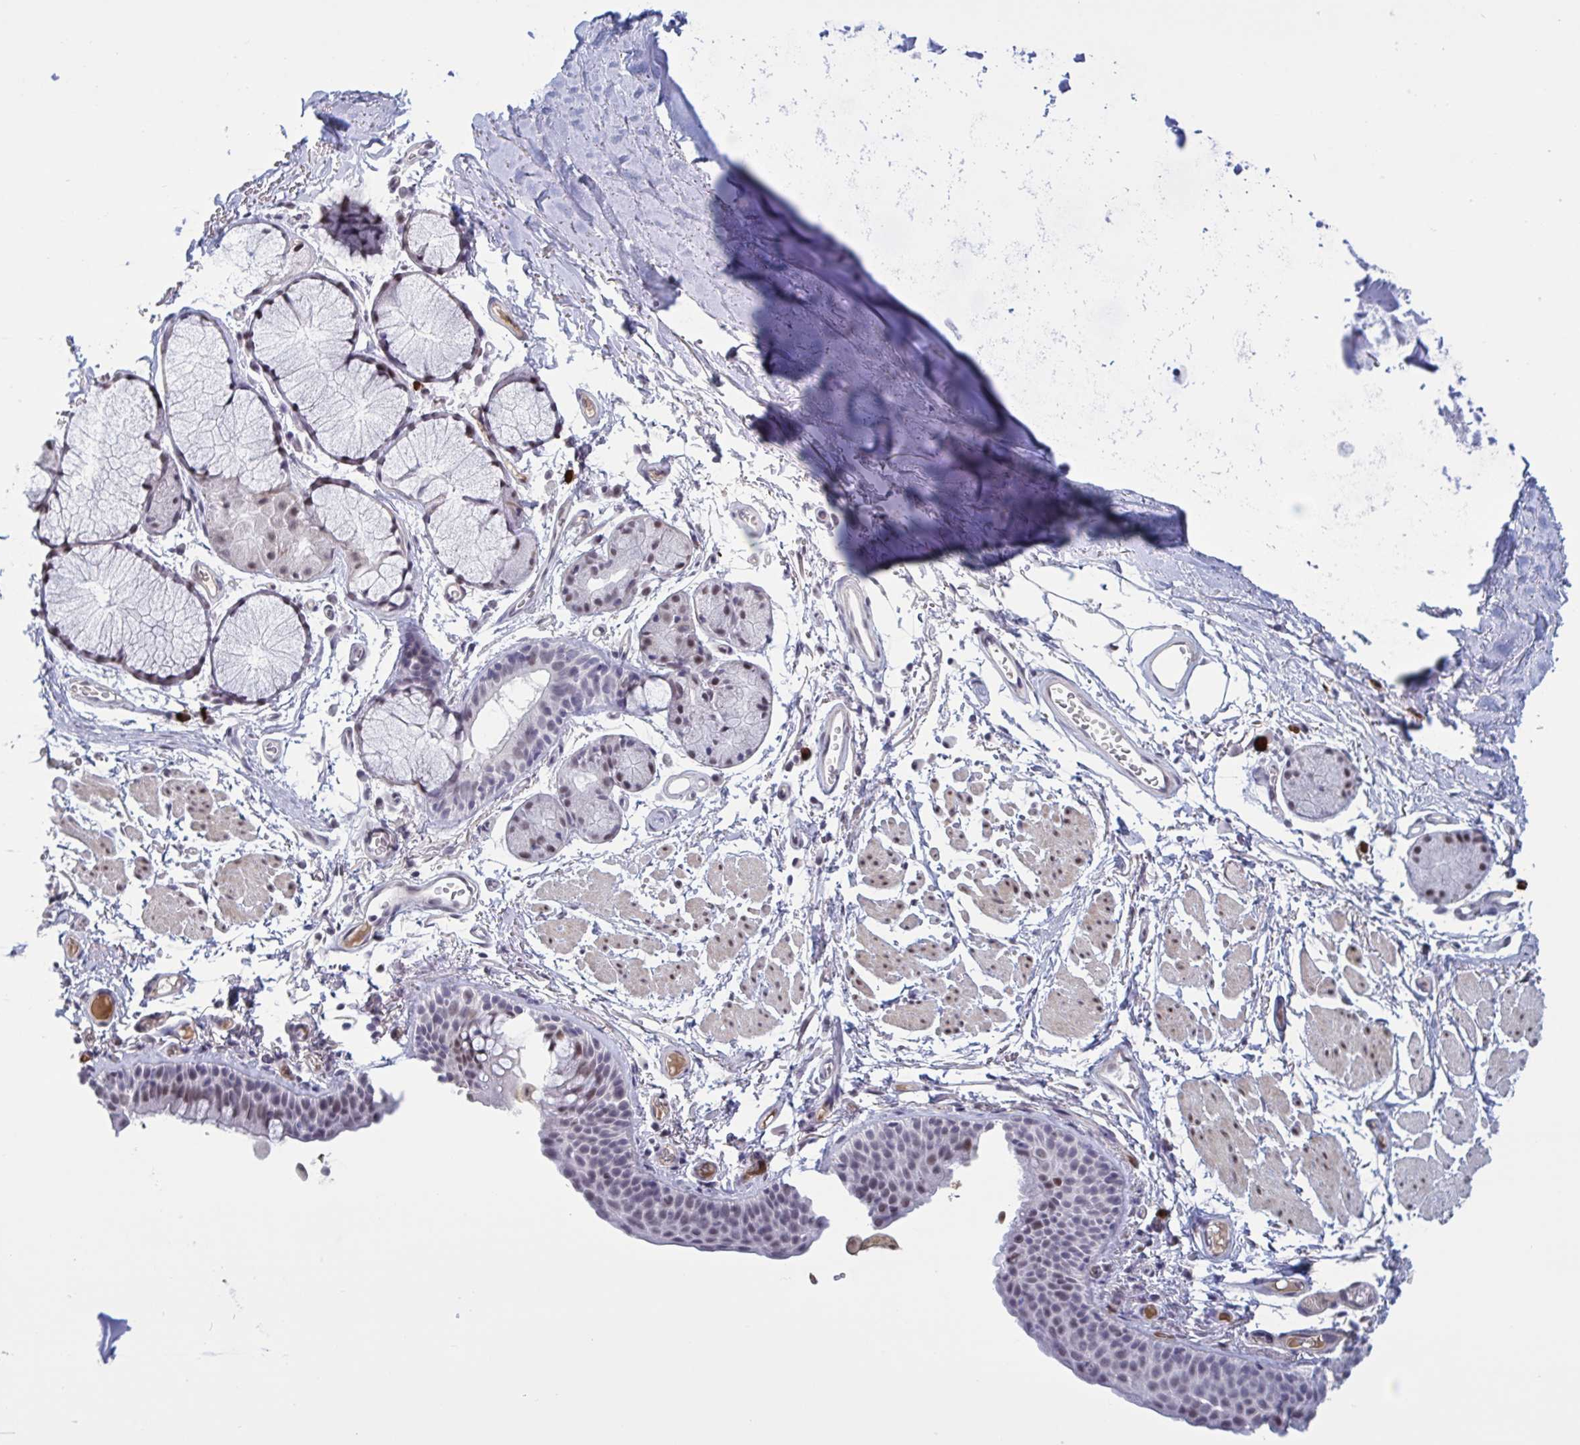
{"staining": {"intensity": "moderate", "quantity": "25%-75%", "location": "nuclear"}, "tissue": "bronchus", "cell_type": "Respiratory epithelial cells", "image_type": "normal", "snomed": [{"axis": "morphology", "description": "Normal tissue, NOS"}, {"axis": "topography", "description": "Cartilage tissue"}, {"axis": "topography", "description": "Bronchus"}], "caption": "Moderate nuclear expression is appreciated in about 25%-75% of respiratory epithelial cells in benign bronchus.", "gene": "BCL7B", "patient": {"sex": "female", "age": 79}}